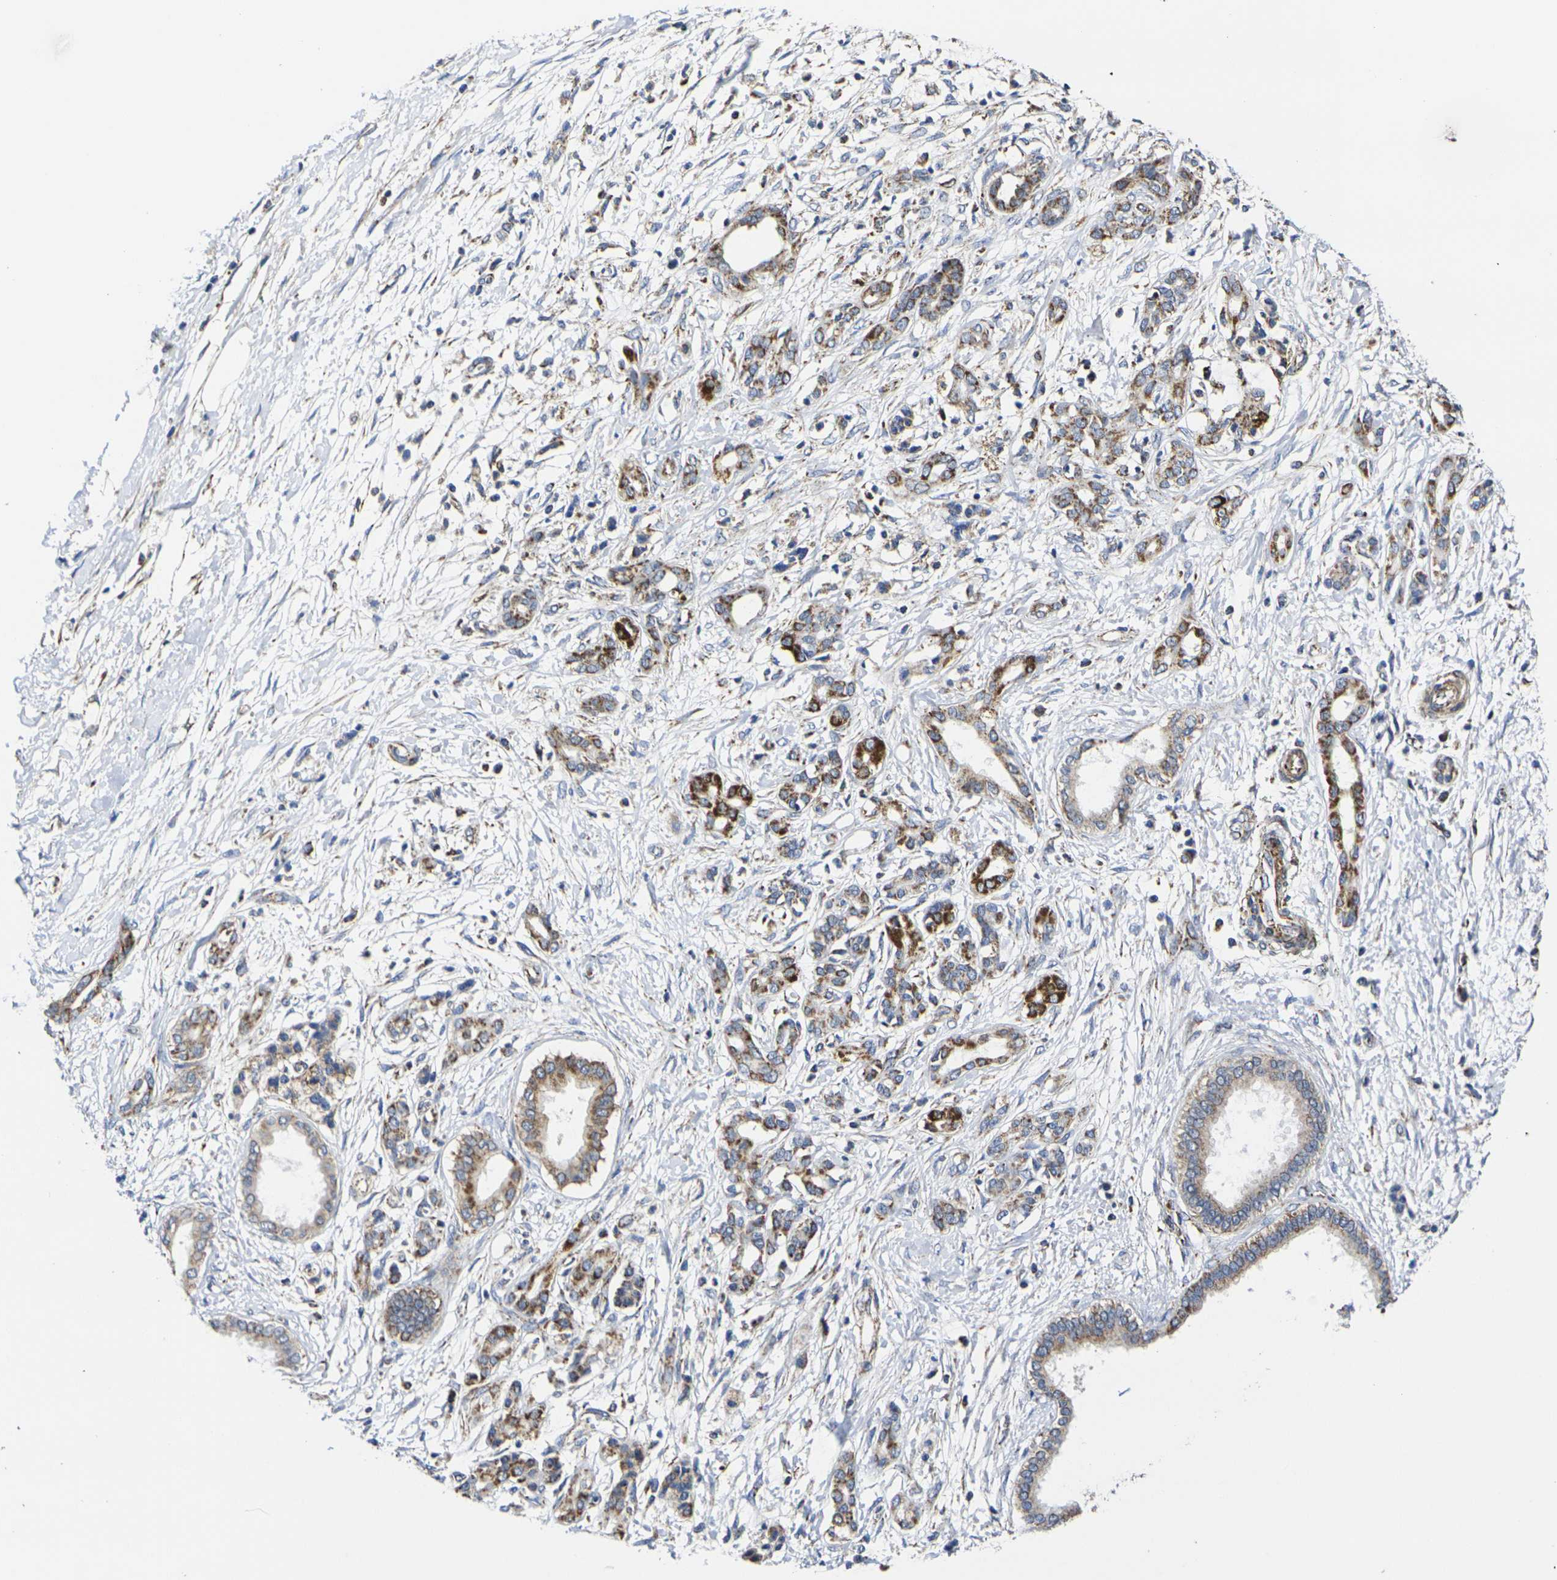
{"staining": {"intensity": "strong", "quantity": "25%-75%", "location": "cytoplasmic/membranous"}, "tissue": "pancreatic cancer", "cell_type": "Tumor cells", "image_type": "cancer", "snomed": [{"axis": "morphology", "description": "Adenocarcinoma, NOS"}, {"axis": "topography", "description": "Pancreas"}], "caption": "Strong cytoplasmic/membranous expression for a protein is seen in about 25%-75% of tumor cells of pancreatic adenocarcinoma using IHC.", "gene": "P2RY11", "patient": {"sex": "male", "age": 56}}